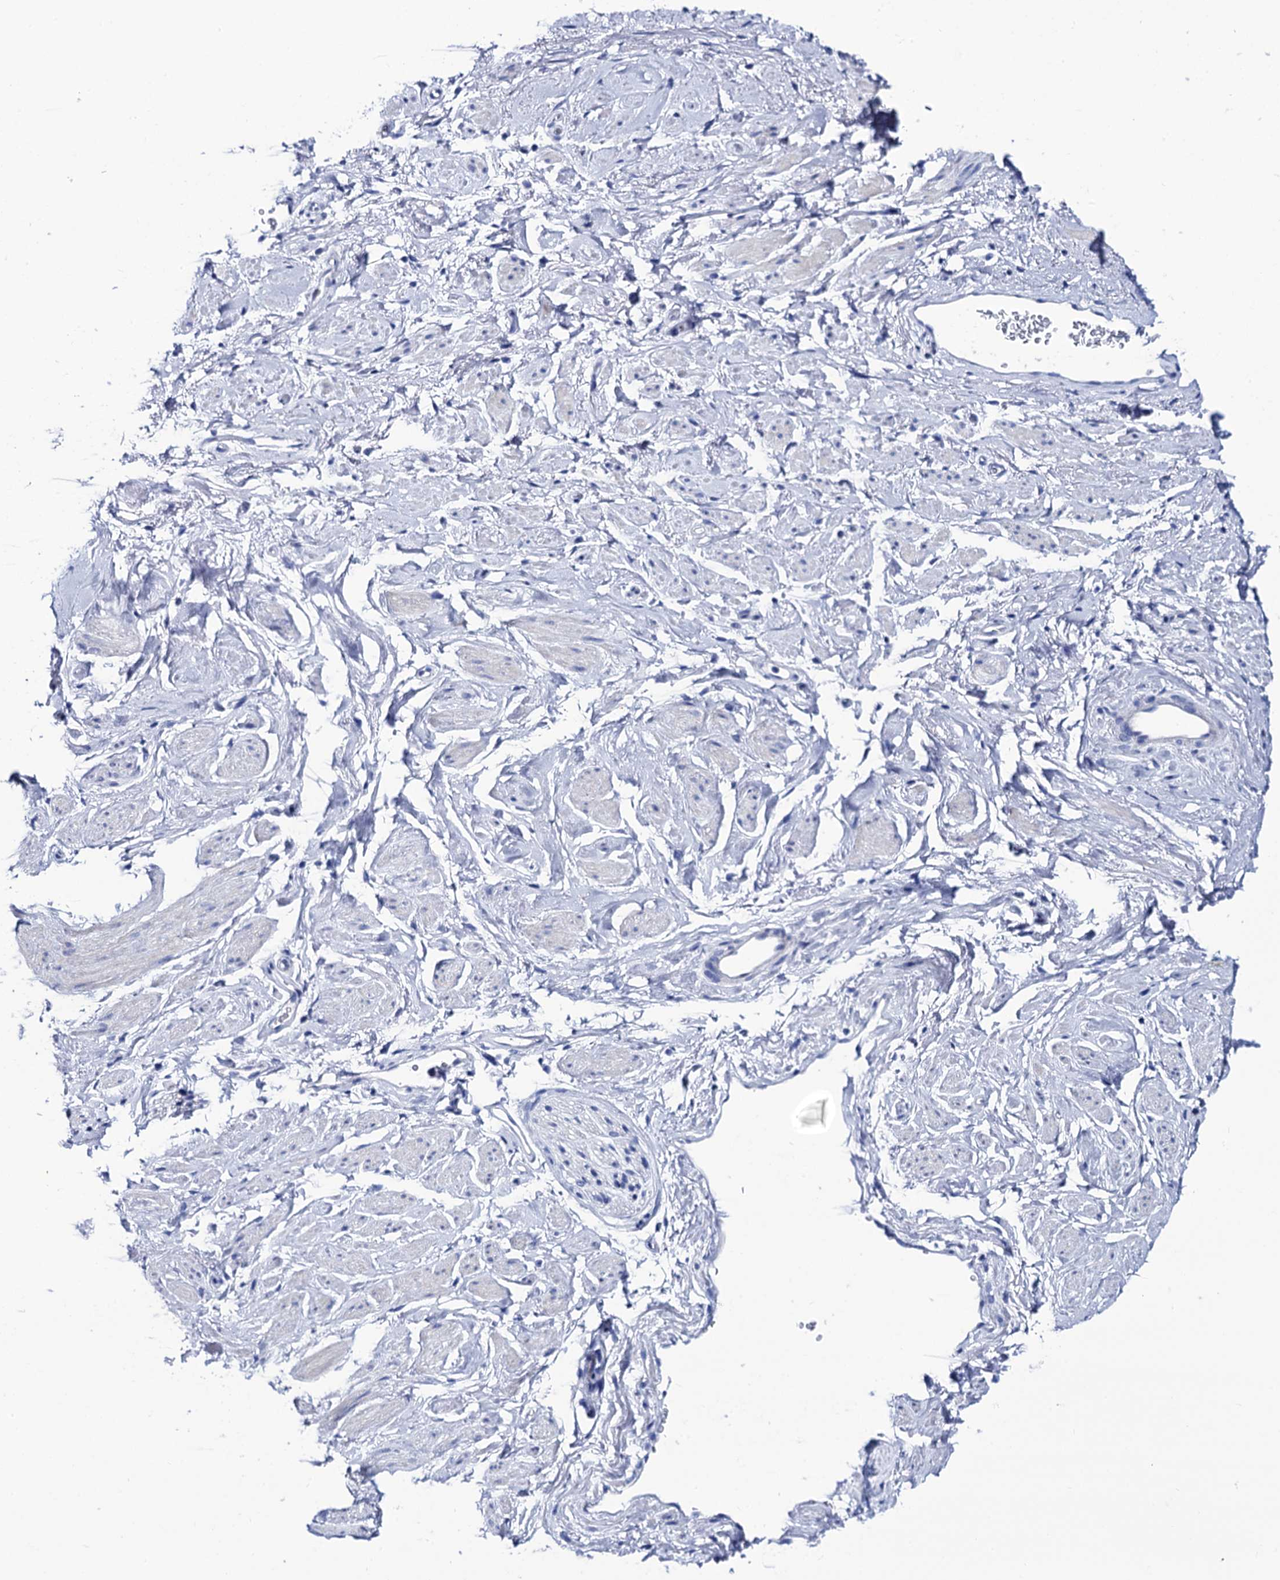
{"staining": {"intensity": "negative", "quantity": "none", "location": "none"}, "tissue": "adipose tissue", "cell_type": "Adipocytes", "image_type": "normal", "snomed": [{"axis": "morphology", "description": "Normal tissue, NOS"}, {"axis": "morphology", "description": "Adenocarcinoma, NOS"}, {"axis": "topography", "description": "Rectum"}, {"axis": "topography", "description": "Vagina"}, {"axis": "topography", "description": "Peripheral nerve tissue"}], "caption": "This is an IHC photomicrograph of unremarkable adipose tissue. There is no expression in adipocytes.", "gene": "RAB3IP", "patient": {"sex": "female", "age": 71}}